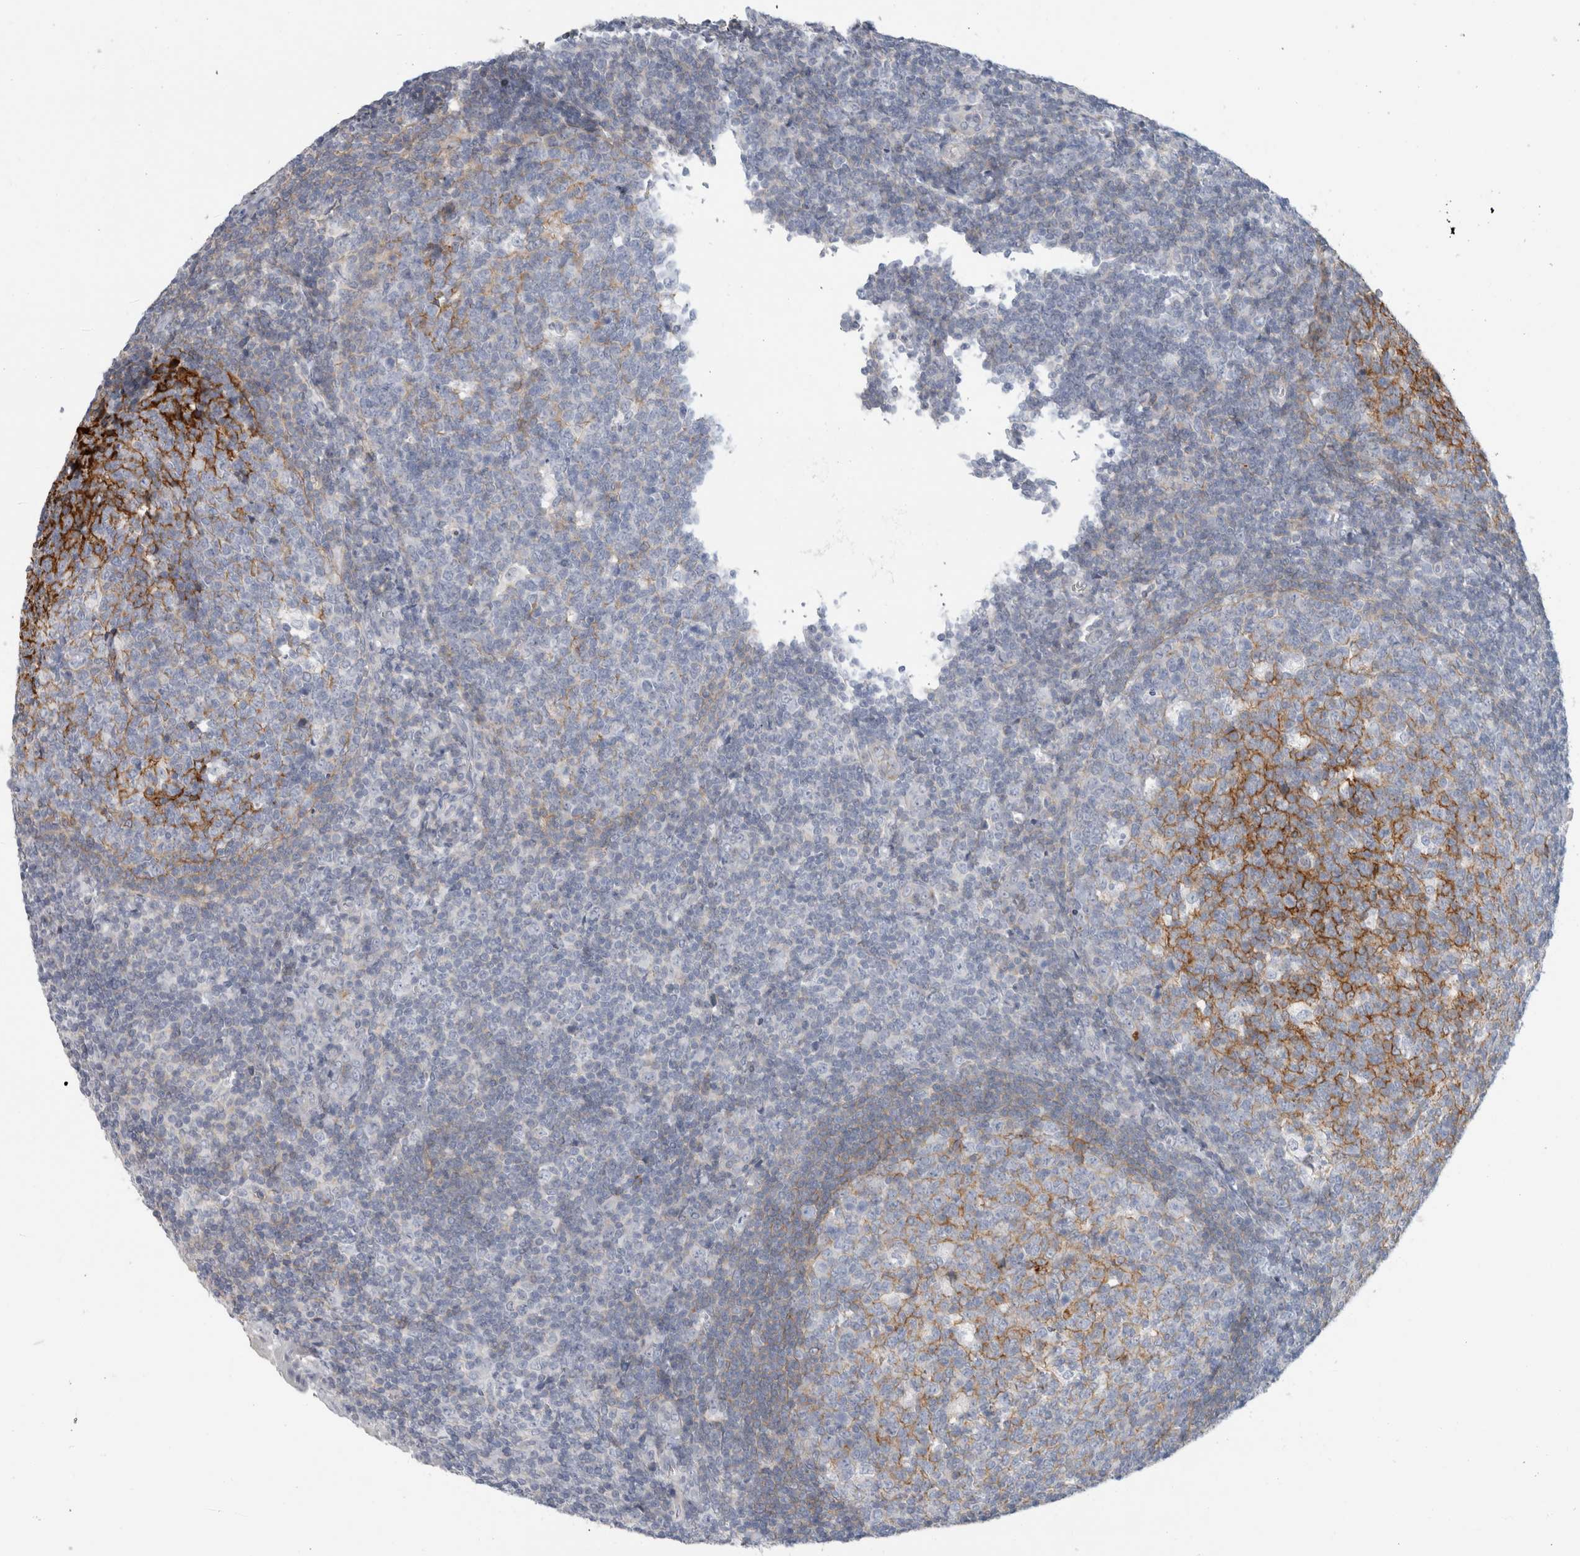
{"staining": {"intensity": "negative", "quantity": "none", "location": "none"}, "tissue": "tonsil", "cell_type": "Germinal center cells", "image_type": "normal", "snomed": [{"axis": "morphology", "description": "Normal tissue, NOS"}, {"axis": "topography", "description": "Tonsil"}], "caption": "IHC of unremarkable human tonsil reveals no positivity in germinal center cells.", "gene": "CD55", "patient": {"sex": "male", "age": 37}}